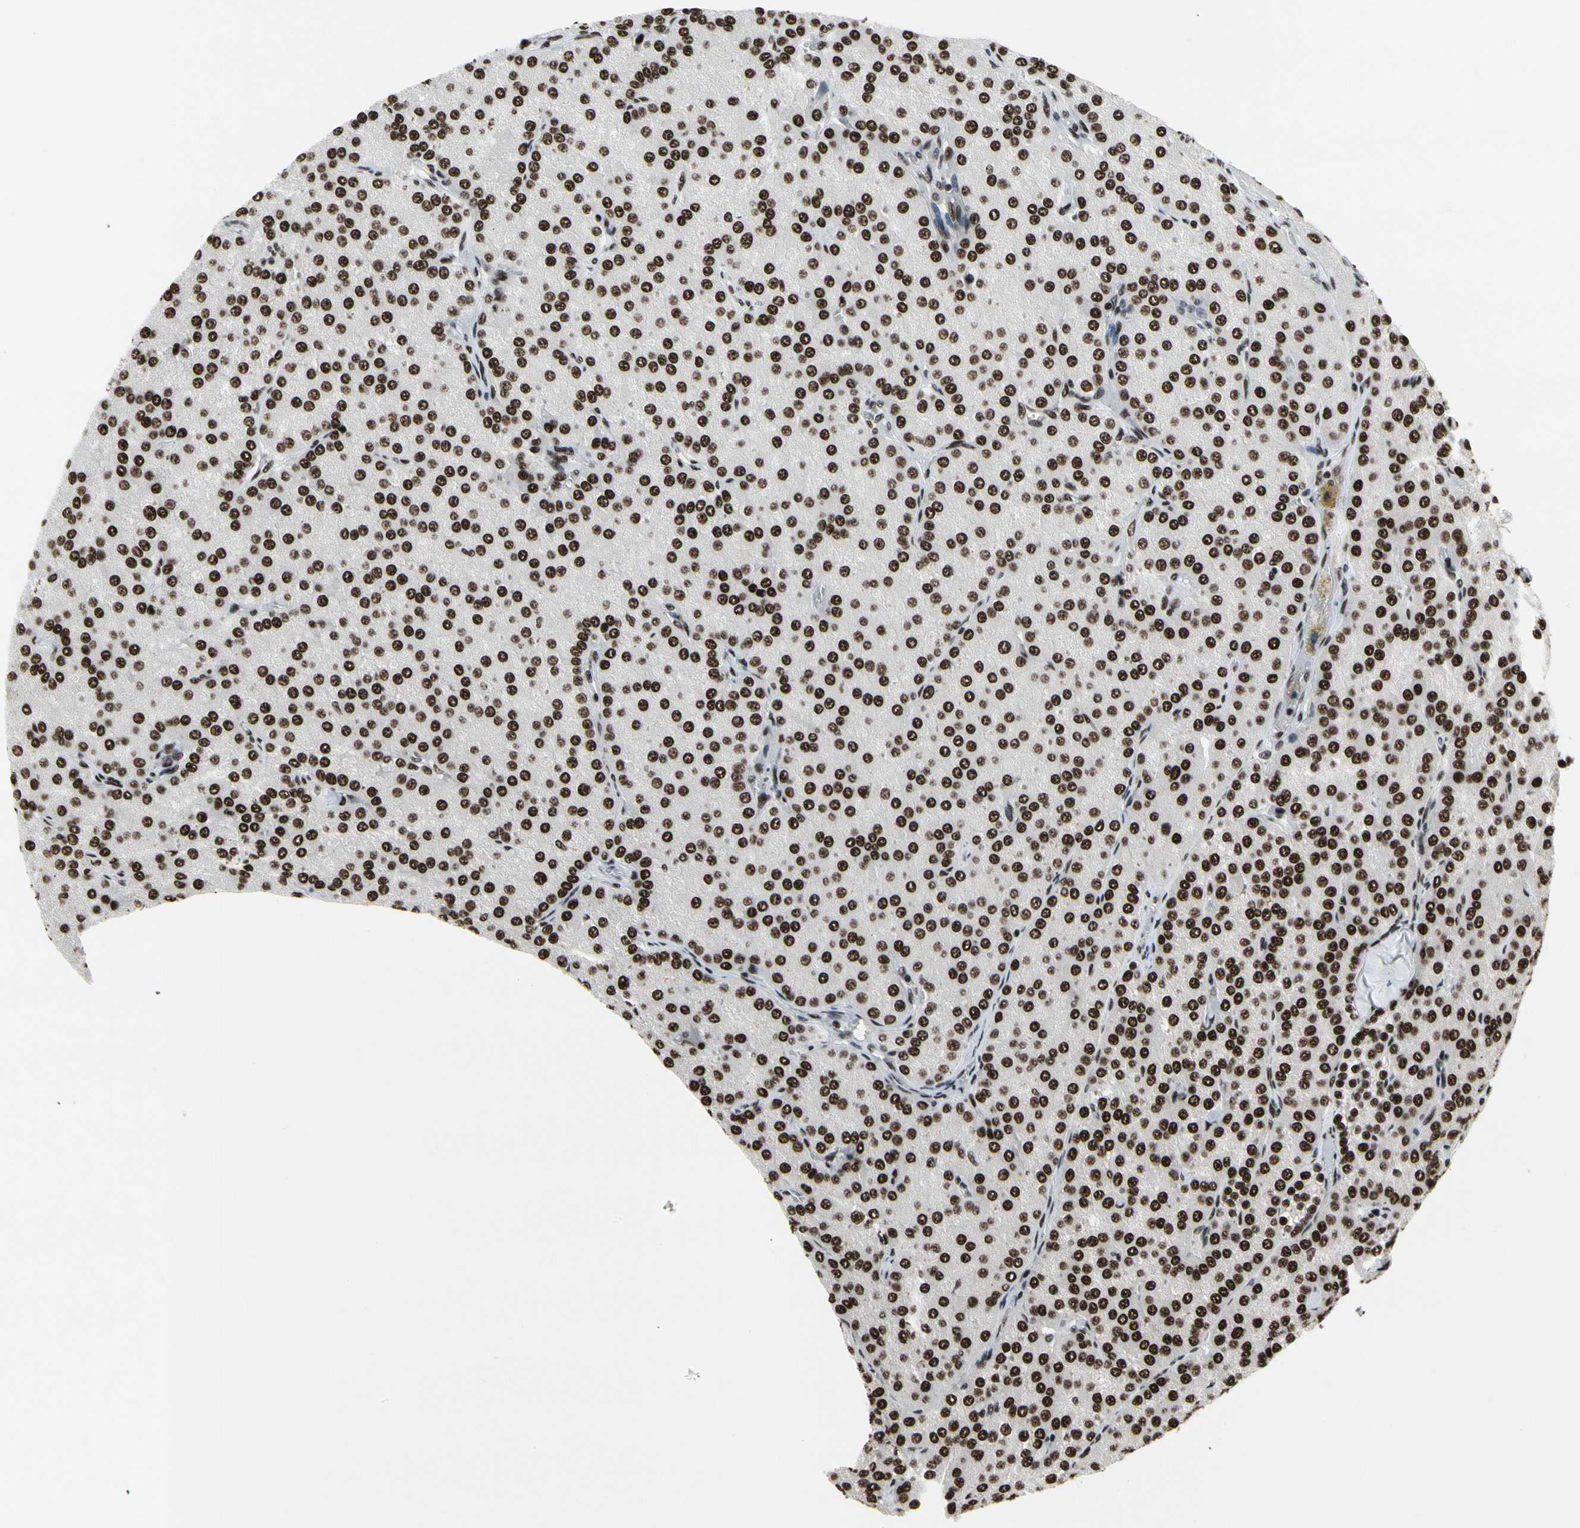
{"staining": {"intensity": "strong", "quantity": ">75%", "location": "nuclear"}, "tissue": "parathyroid gland", "cell_type": "Glandular cells", "image_type": "normal", "snomed": [{"axis": "morphology", "description": "Normal tissue, NOS"}, {"axis": "morphology", "description": "Adenoma, NOS"}, {"axis": "topography", "description": "Parathyroid gland"}], "caption": "This micrograph shows immunohistochemistry staining of normal parathyroid gland, with high strong nuclear staining in about >75% of glandular cells.", "gene": "SRSF11", "patient": {"sex": "female", "age": 86}}